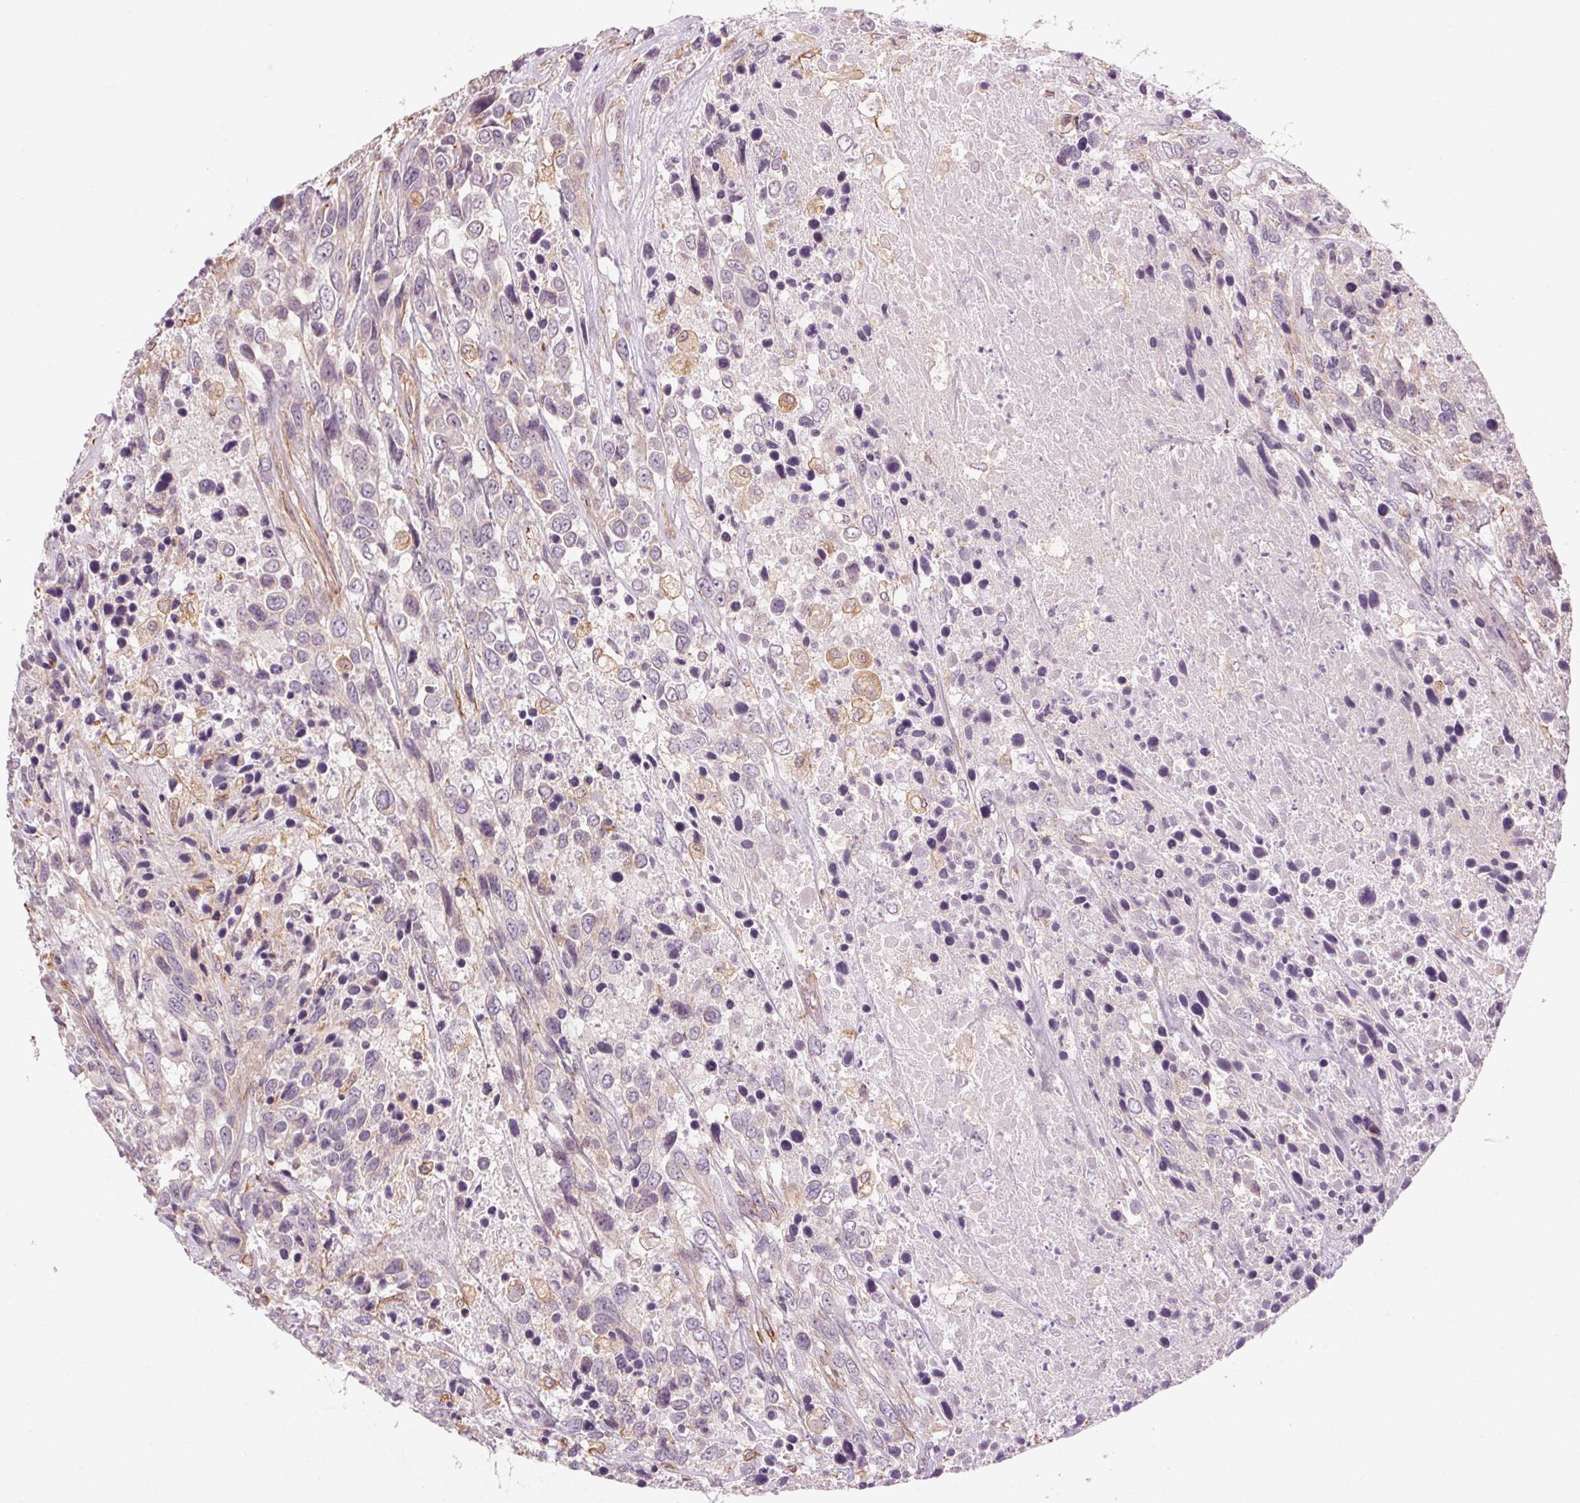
{"staining": {"intensity": "negative", "quantity": "none", "location": "none"}, "tissue": "urothelial cancer", "cell_type": "Tumor cells", "image_type": "cancer", "snomed": [{"axis": "morphology", "description": "Urothelial carcinoma, High grade"}, {"axis": "topography", "description": "Urinary bladder"}], "caption": "Immunohistochemistry (IHC) of human urothelial cancer shows no staining in tumor cells.", "gene": "CCSER1", "patient": {"sex": "female", "age": 70}}